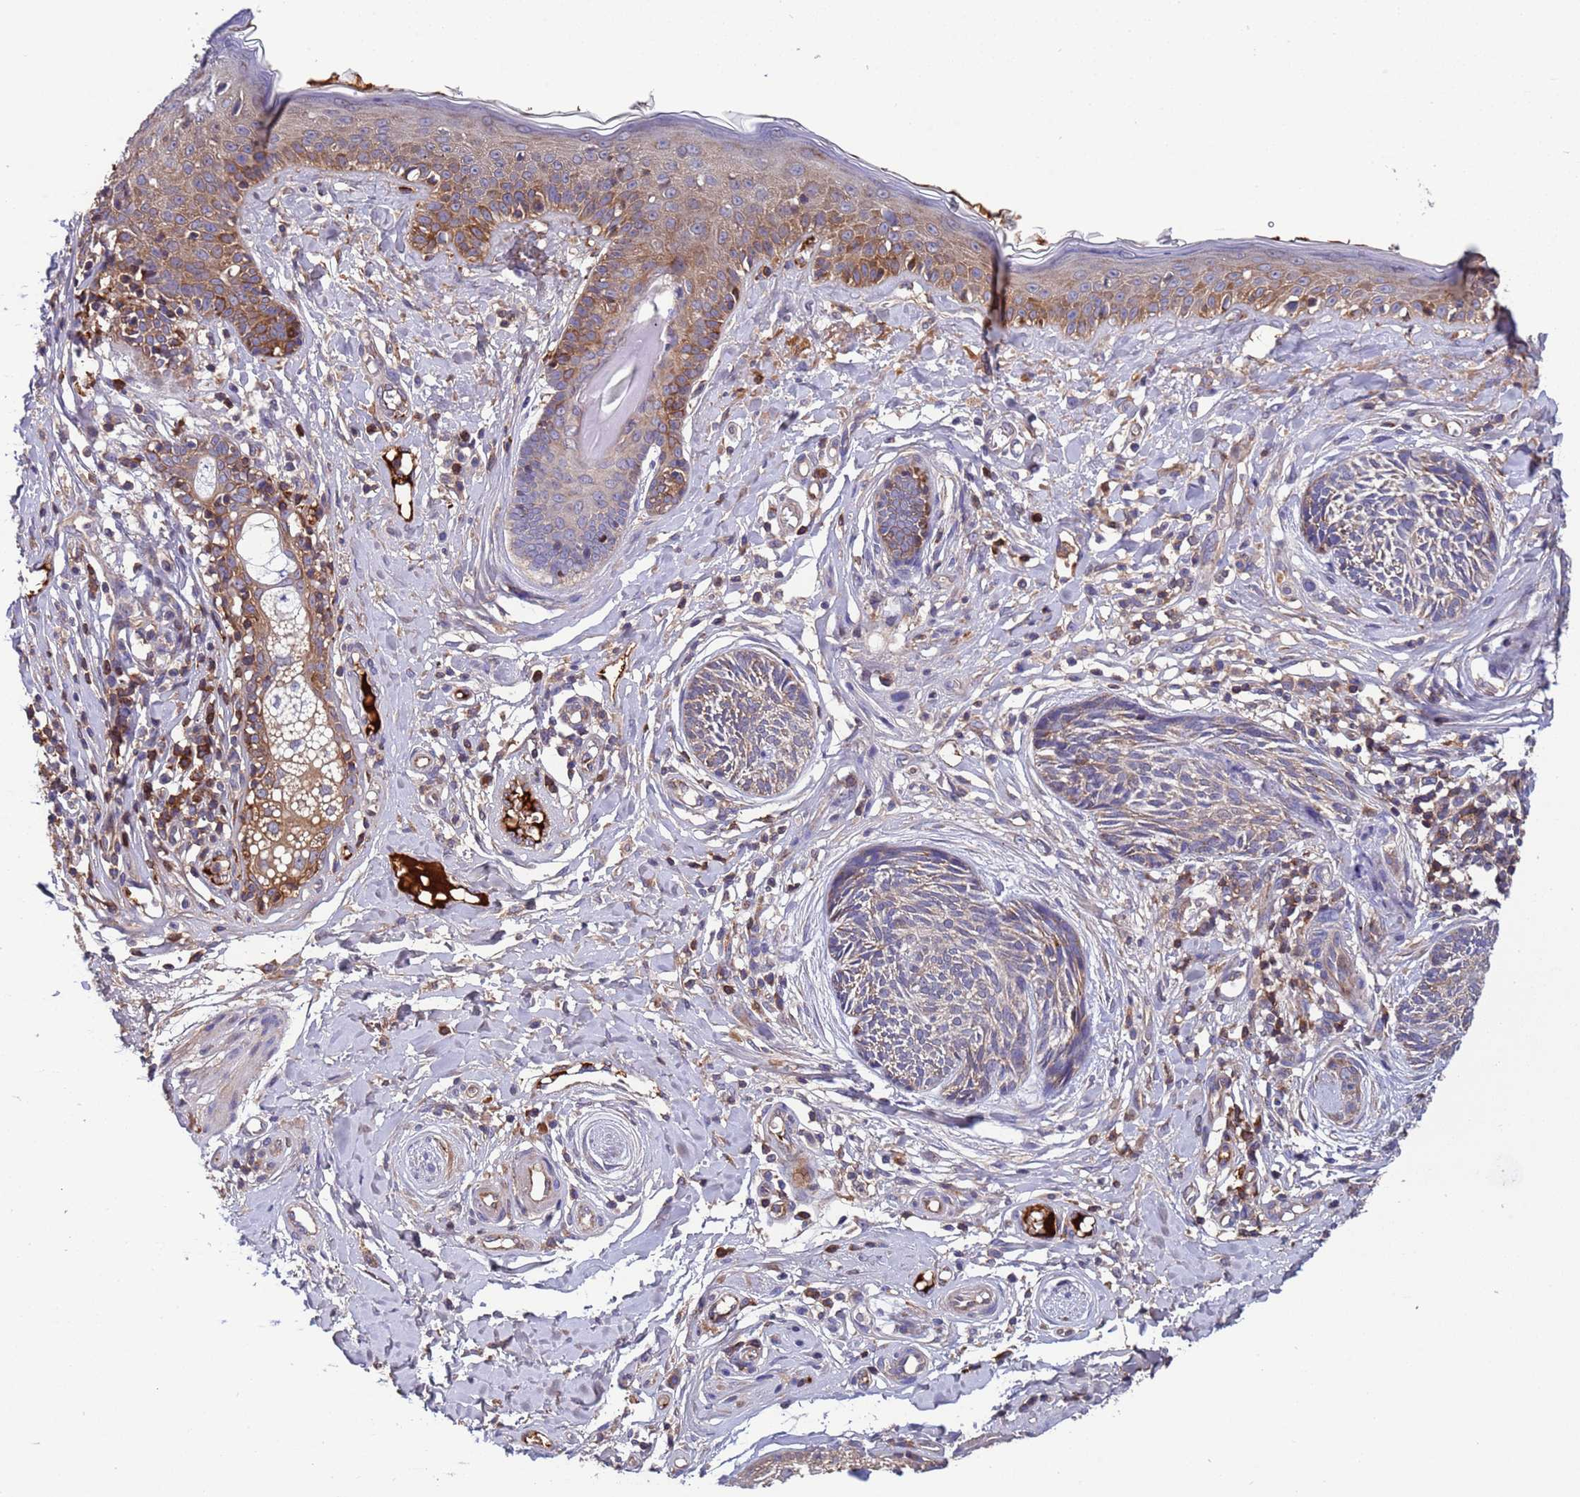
{"staining": {"intensity": "weak", "quantity": "25%-75%", "location": "cytoplasmic/membranous"}, "tissue": "skin cancer", "cell_type": "Tumor cells", "image_type": "cancer", "snomed": [{"axis": "morphology", "description": "Squamous cell carcinoma, NOS"}, {"axis": "topography", "description": "Skin"}], "caption": "Immunohistochemical staining of human skin cancer (squamous cell carcinoma) exhibits low levels of weak cytoplasmic/membranous protein expression in about 25%-75% of tumor cells.", "gene": "PARP16", "patient": {"sex": "male", "age": 82}}